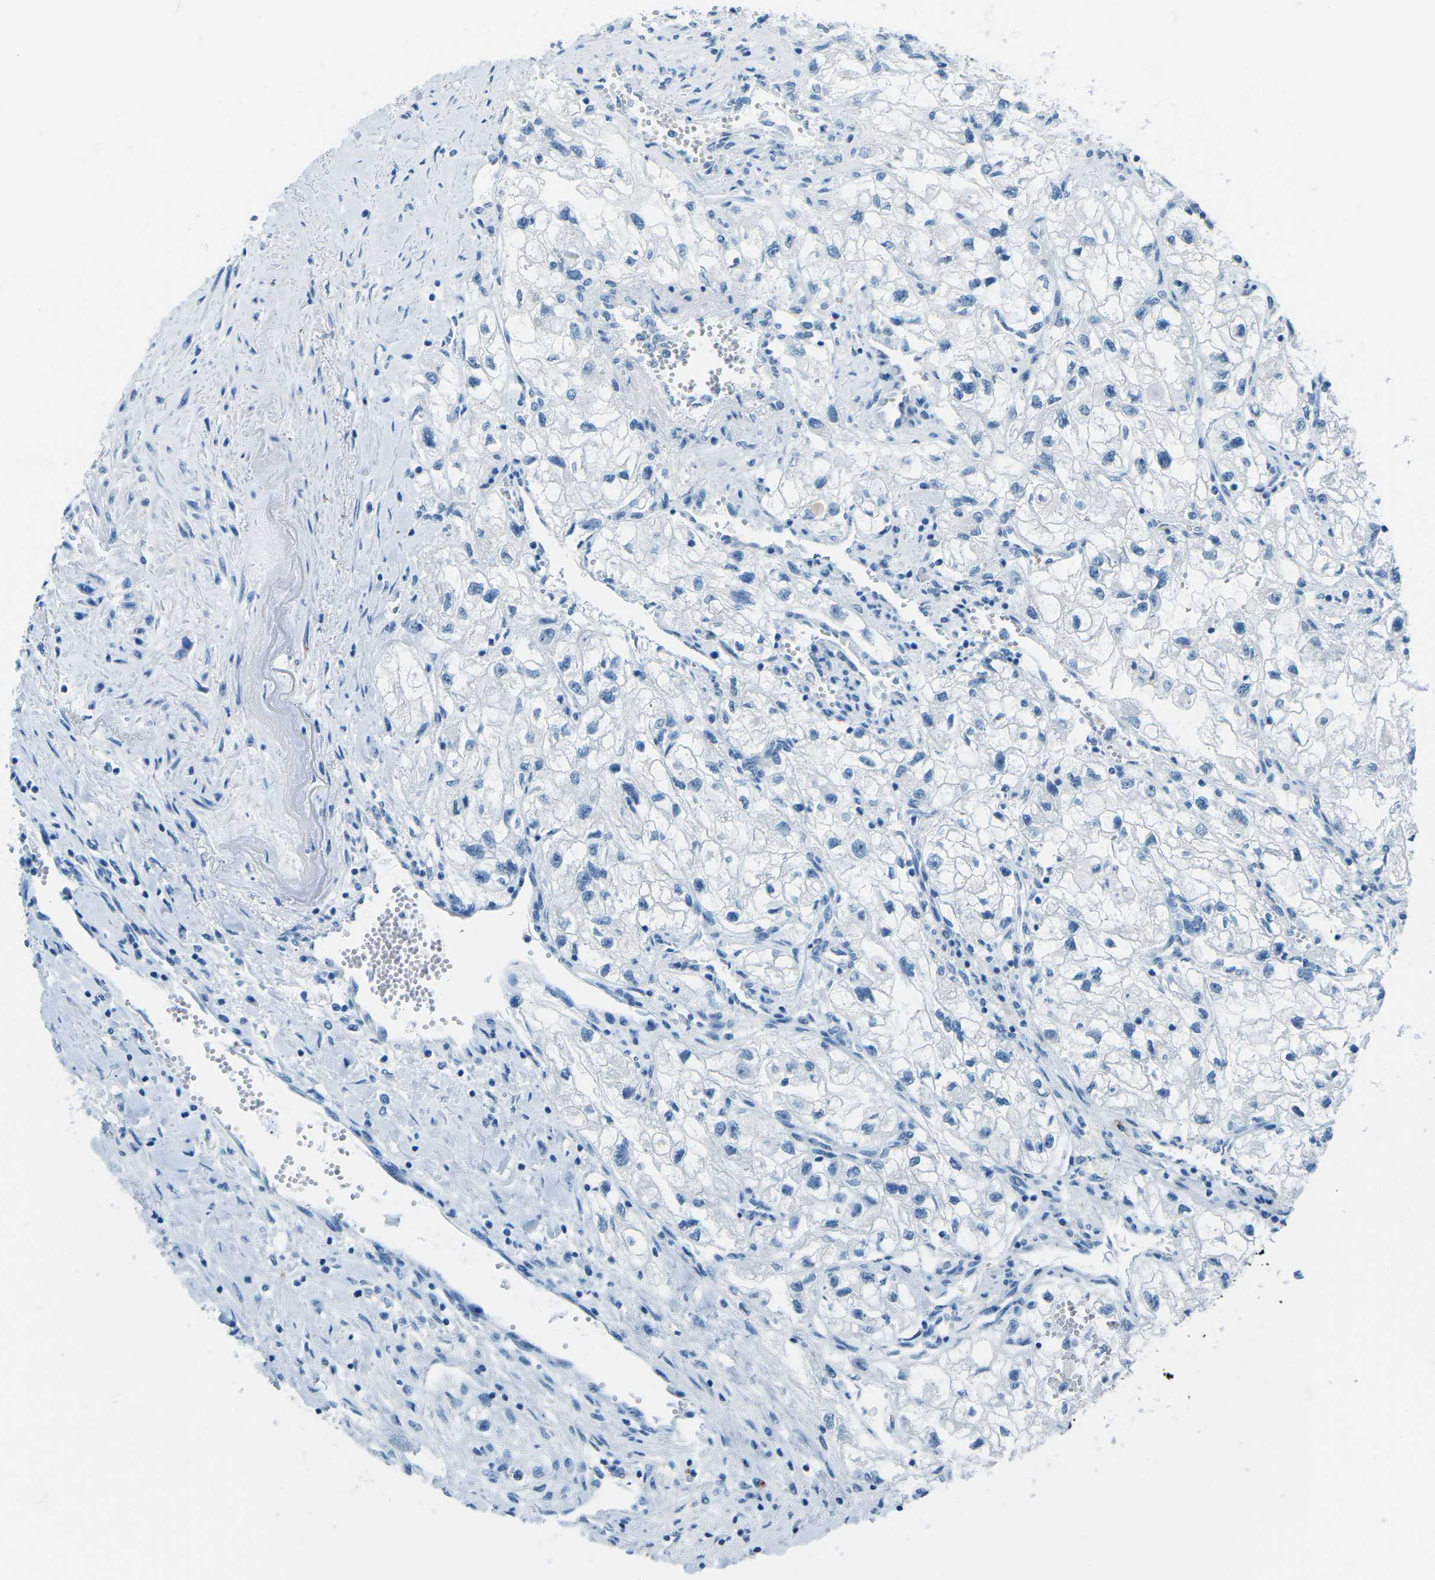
{"staining": {"intensity": "negative", "quantity": "none", "location": "none"}, "tissue": "renal cancer", "cell_type": "Tumor cells", "image_type": "cancer", "snomed": [{"axis": "morphology", "description": "Adenocarcinoma, NOS"}, {"axis": "topography", "description": "Kidney"}], "caption": "This is a image of immunohistochemistry (IHC) staining of adenocarcinoma (renal), which shows no staining in tumor cells.", "gene": "MYH8", "patient": {"sex": "female", "age": 70}}